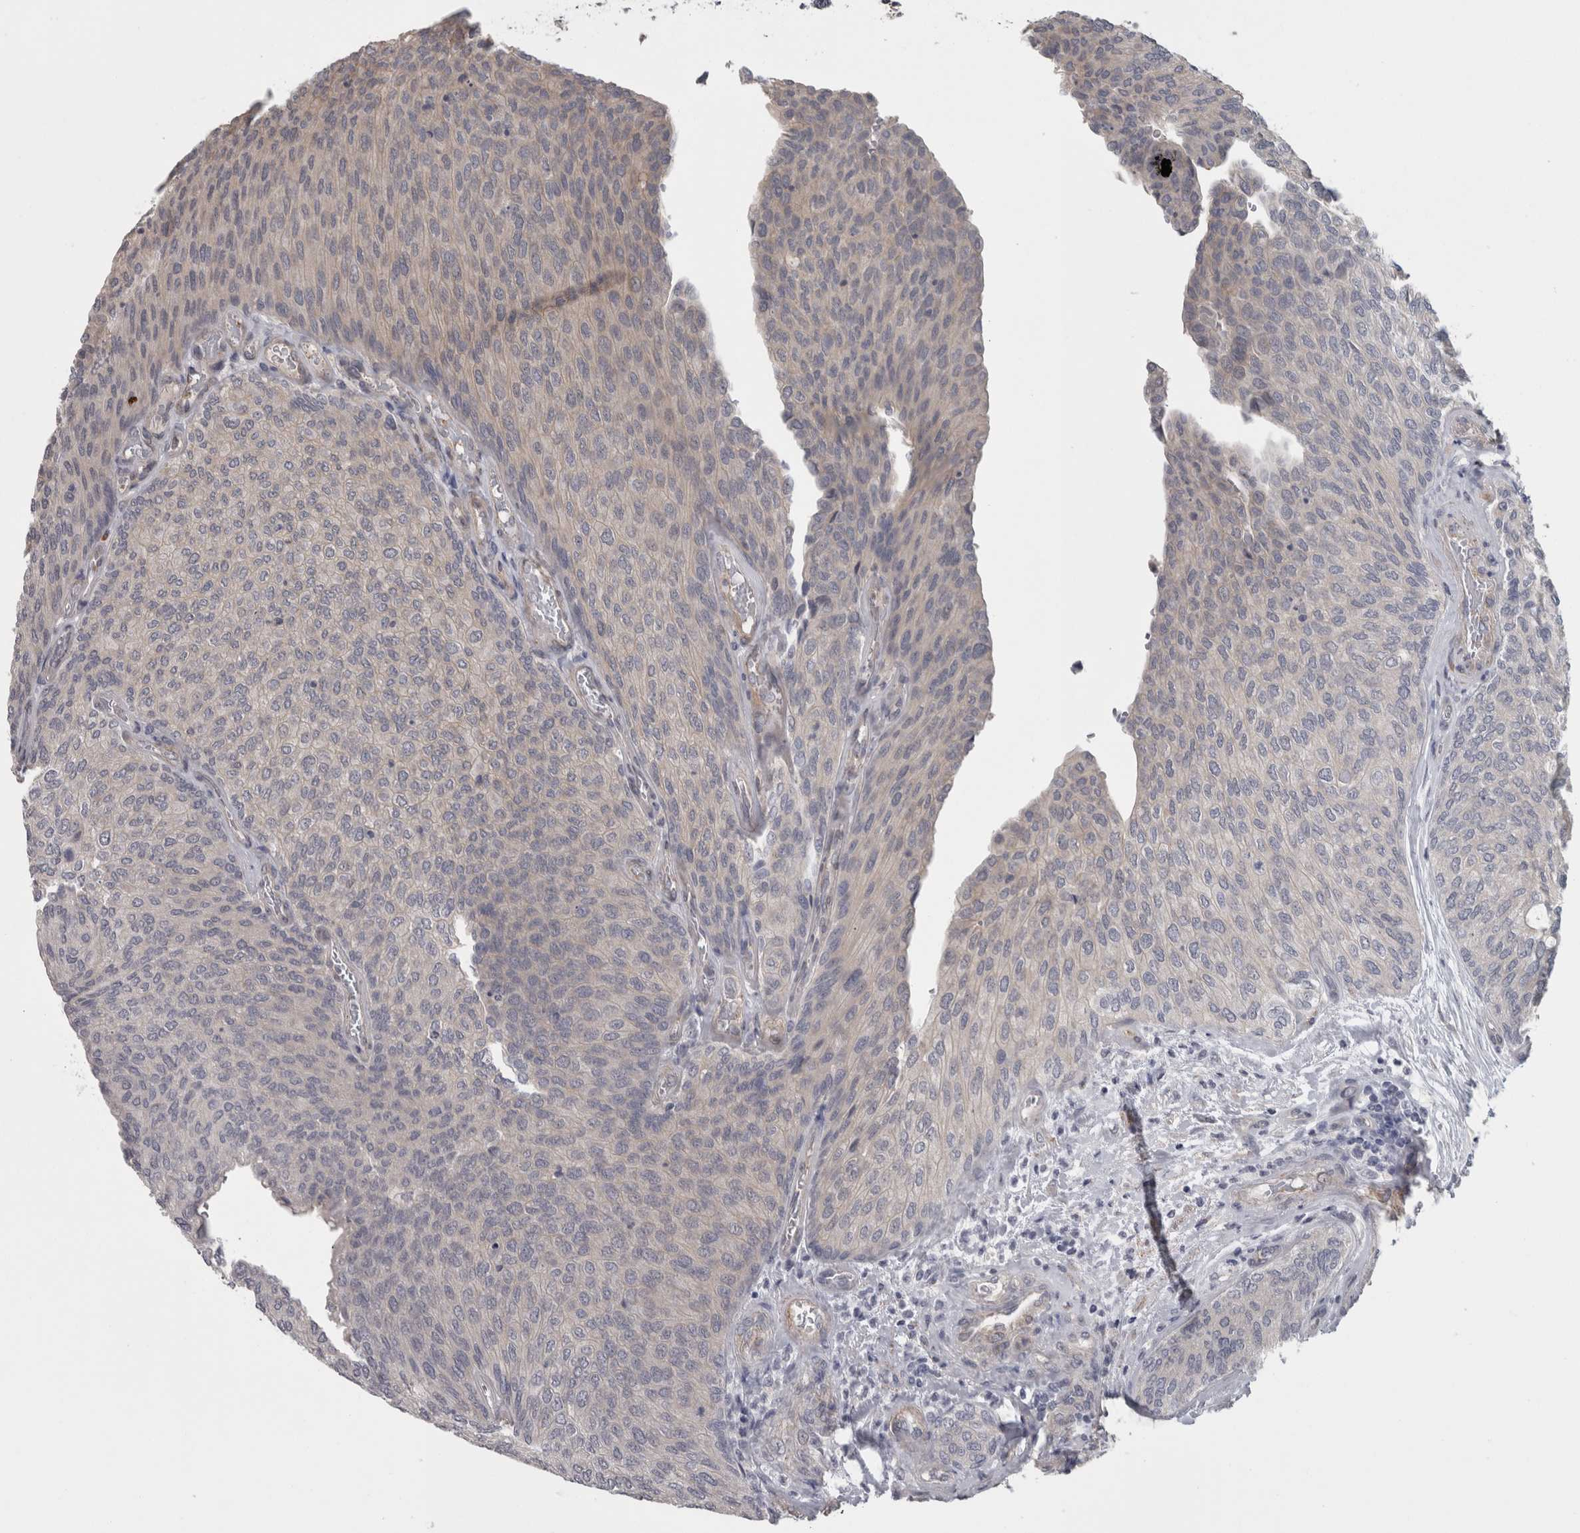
{"staining": {"intensity": "negative", "quantity": "none", "location": "none"}, "tissue": "urothelial cancer", "cell_type": "Tumor cells", "image_type": "cancer", "snomed": [{"axis": "morphology", "description": "Urothelial carcinoma, Low grade"}, {"axis": "topography", "description": "Urinary bladder"}], "caption": "Urothelial cancer stained for a protein using immunohistochemistry (IHC) exhibits no staining tumor cells.", "gene": "RMDN1", "patient": {"sex": "female", "age": 79}}